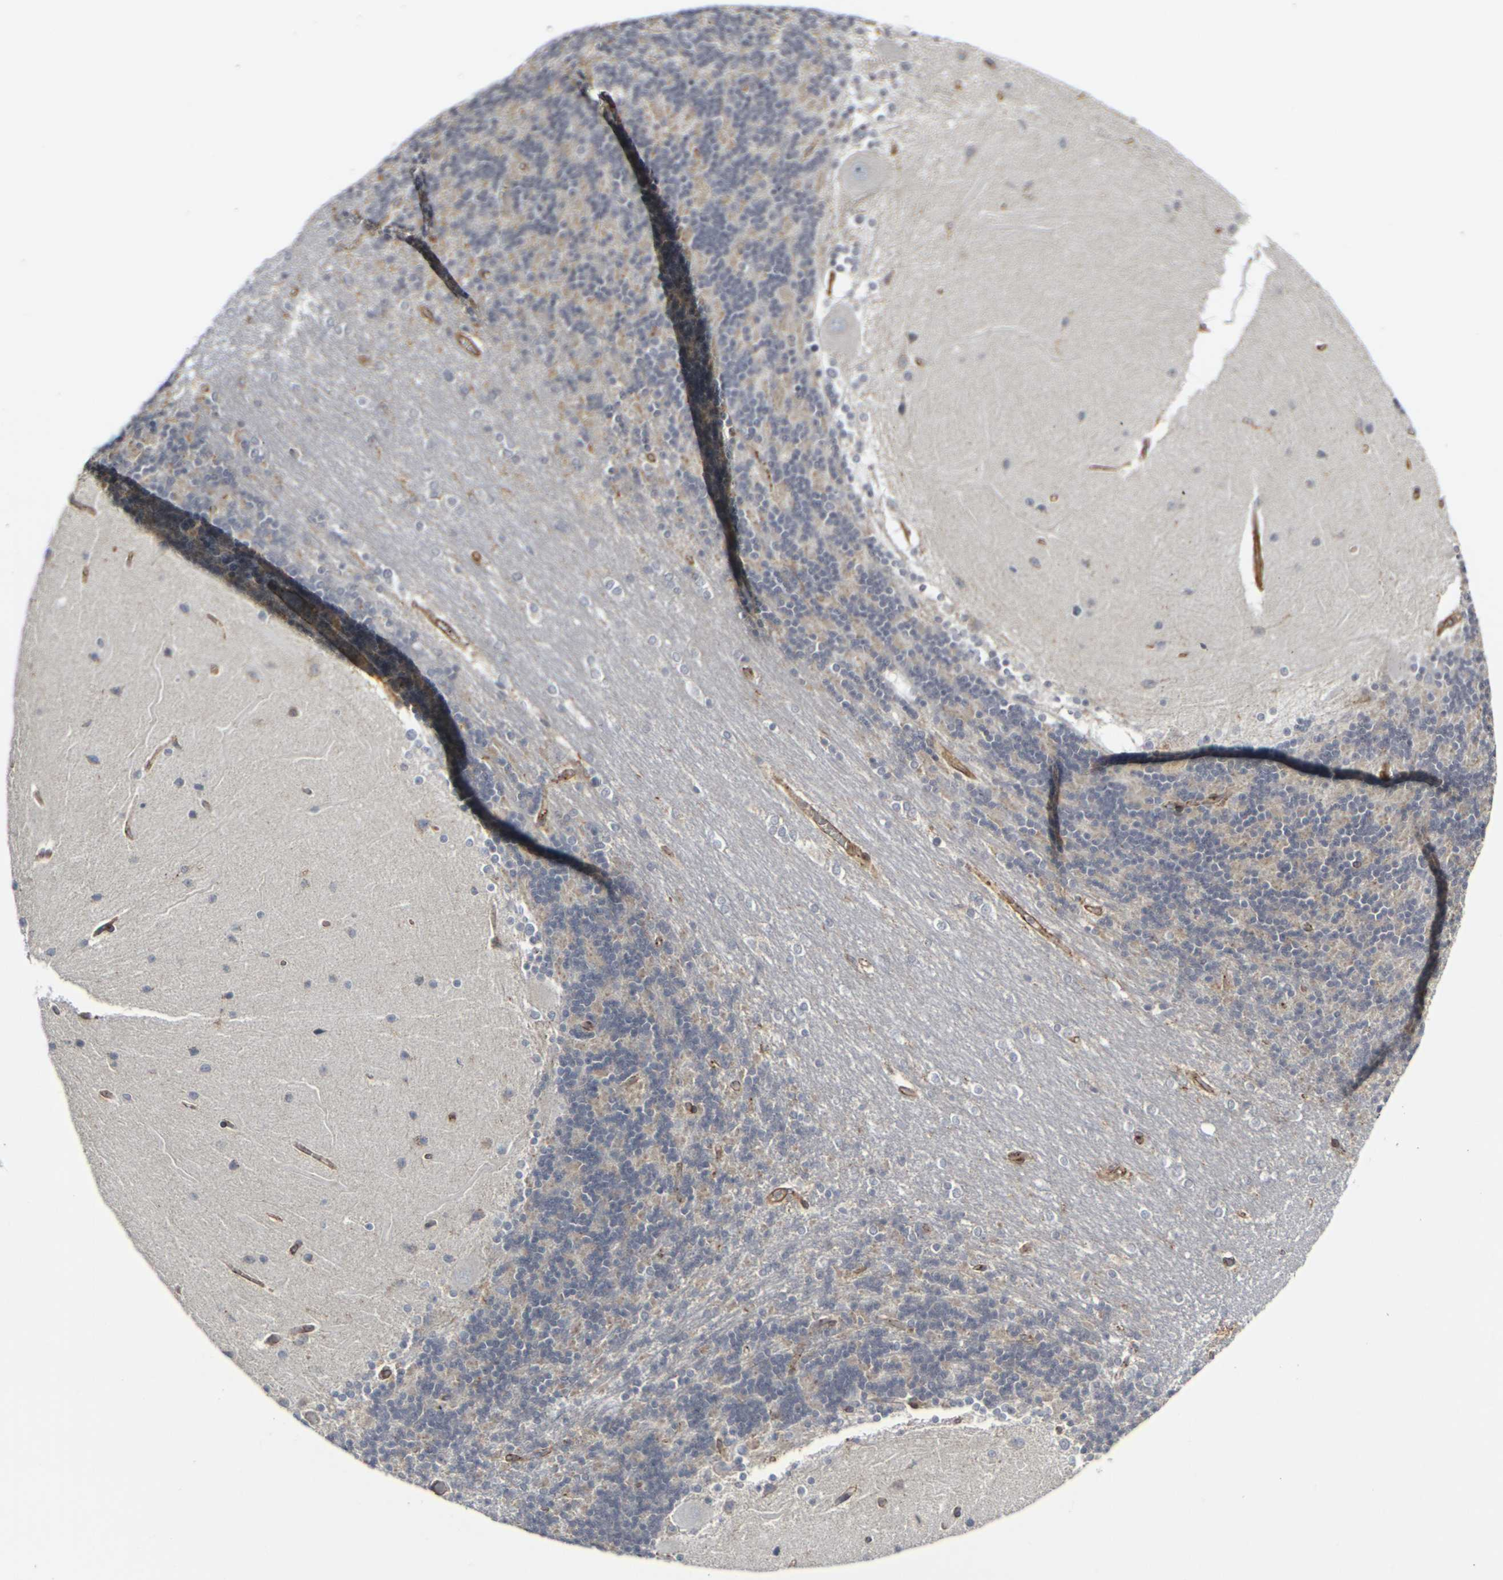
{"staining": {"intensity": "weak", "quantity": ">75%", "location": "cytoplasmic/membranous"}, "tissue": "cerebellum", "cell_type": "Cells in granular layer", "image_type": "normal", "snomed": [{"axis": "morphology", "description": "Normal tissue, NOS"}, {"axis": "topography", "description": "Cerebellum"}], "caption": "The photomicrograph displays staining of unremarkable cerebellum, revealing weak cytoplasmic/membranous protein expression (brown color) within cells in granular layer.", "gene": "MYOF", "patient": {"sex": "female", "age": 54}}